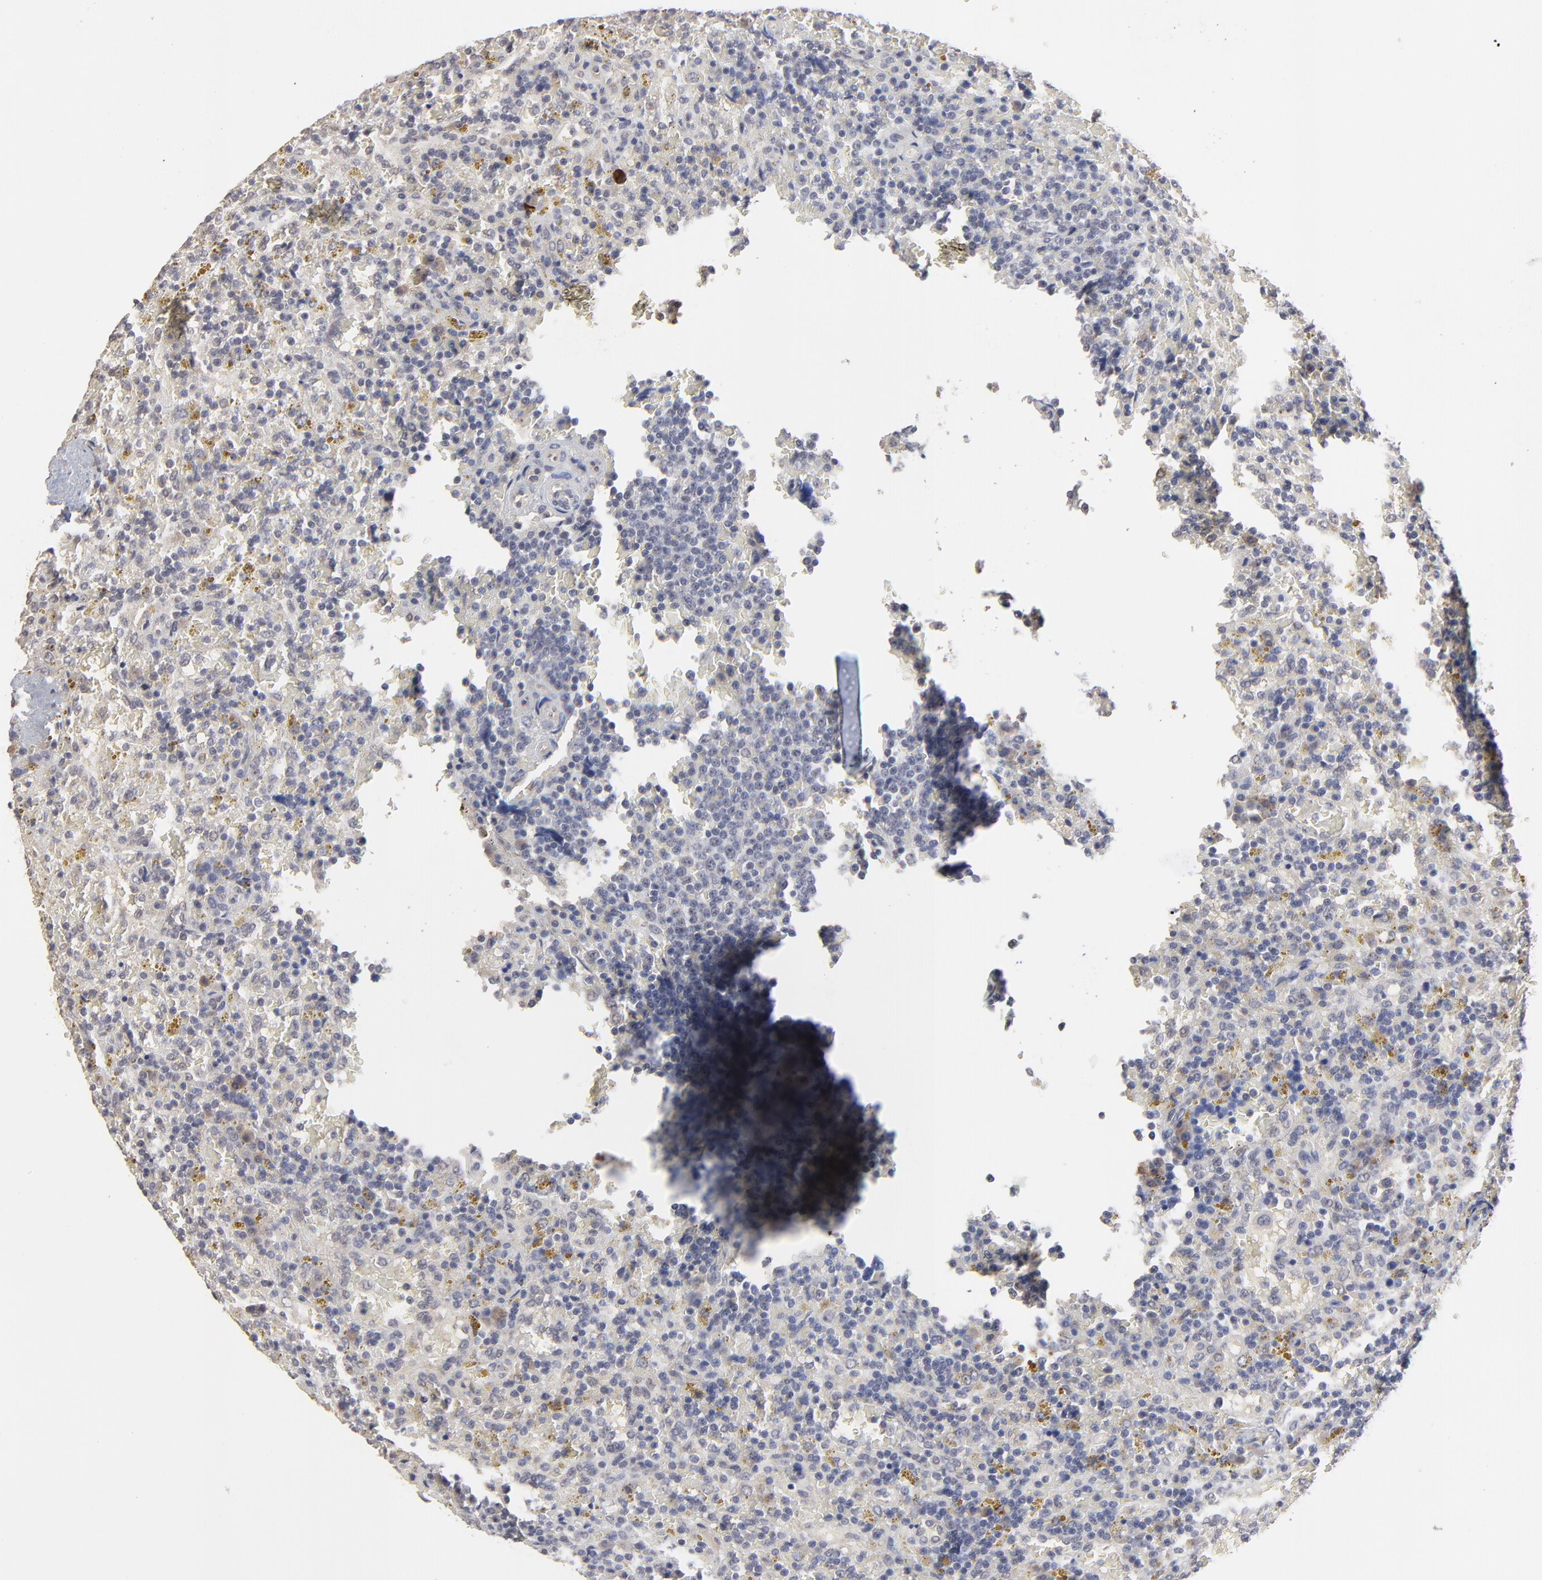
{"staining": {"intensity": "negative", "quantity": "none", "location": "none"}, "tissue": "lymphoma", "cell_type": "Tumor cells", "image_type": "cancer", "snomed": [{"axis": "morphology", "description": "Malignant lymphoma, non-Hodgkin's type, Low grade"}, {"axis": "topography", "description": "Spleen"}], "caption": "IHC histopathology image of lymphoma stained for a protein (brown), which exhibits no expression in tumor cells.", "gene": "FAM199X", "patient": {"sex": "female", "age": 65}}